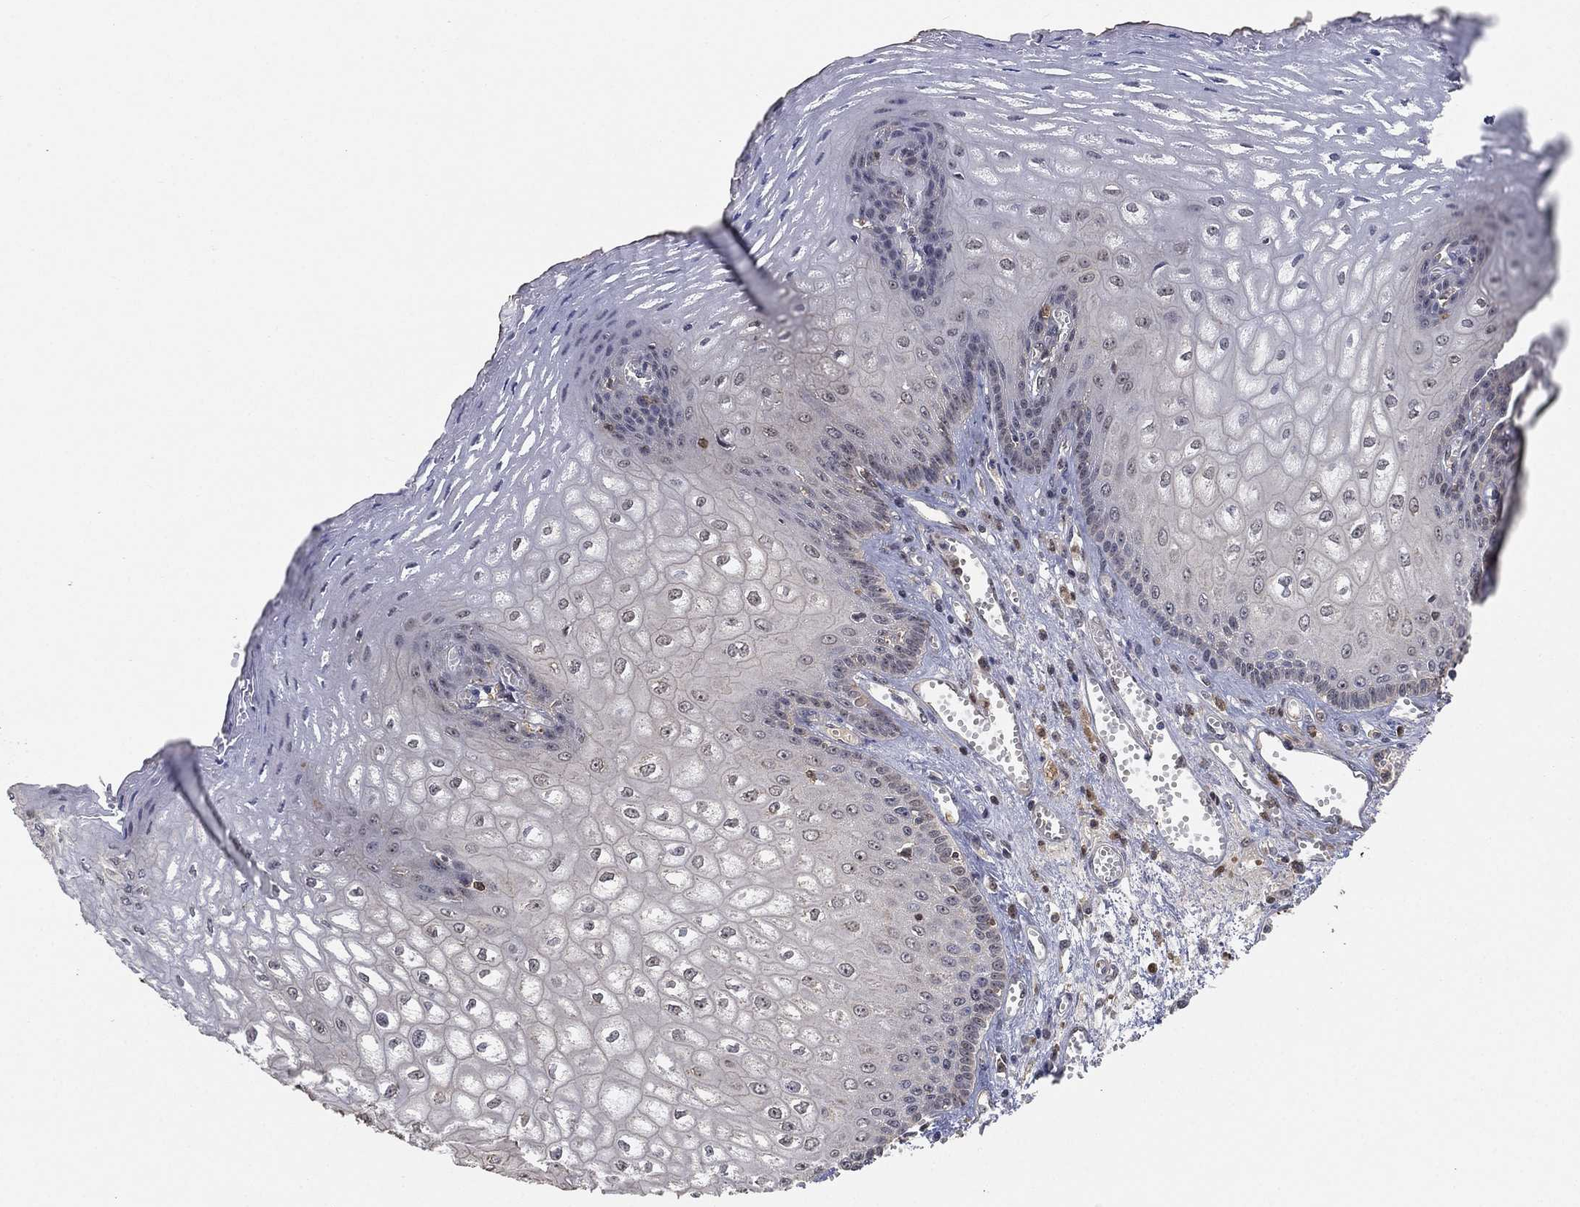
{"staining": {"intensity": "negative", "quantity": "none", "location": "none"}, "tissue": "esophagus", "cell_type": "Squamous epithelial cells", "image_type": "normal", "snomed": [{"axis": "morphology", "description": "Normal tissue, NOS"}, {"axis": "topography", "description": "Esophagus"}], "caption": "Immunohistochemistry of normal esophagus shows no staining in squamous epithelial cells. Nuclei are stained in blue.", "gene": "CRYL1", "patient": {"sex": "male", "age": 58}}